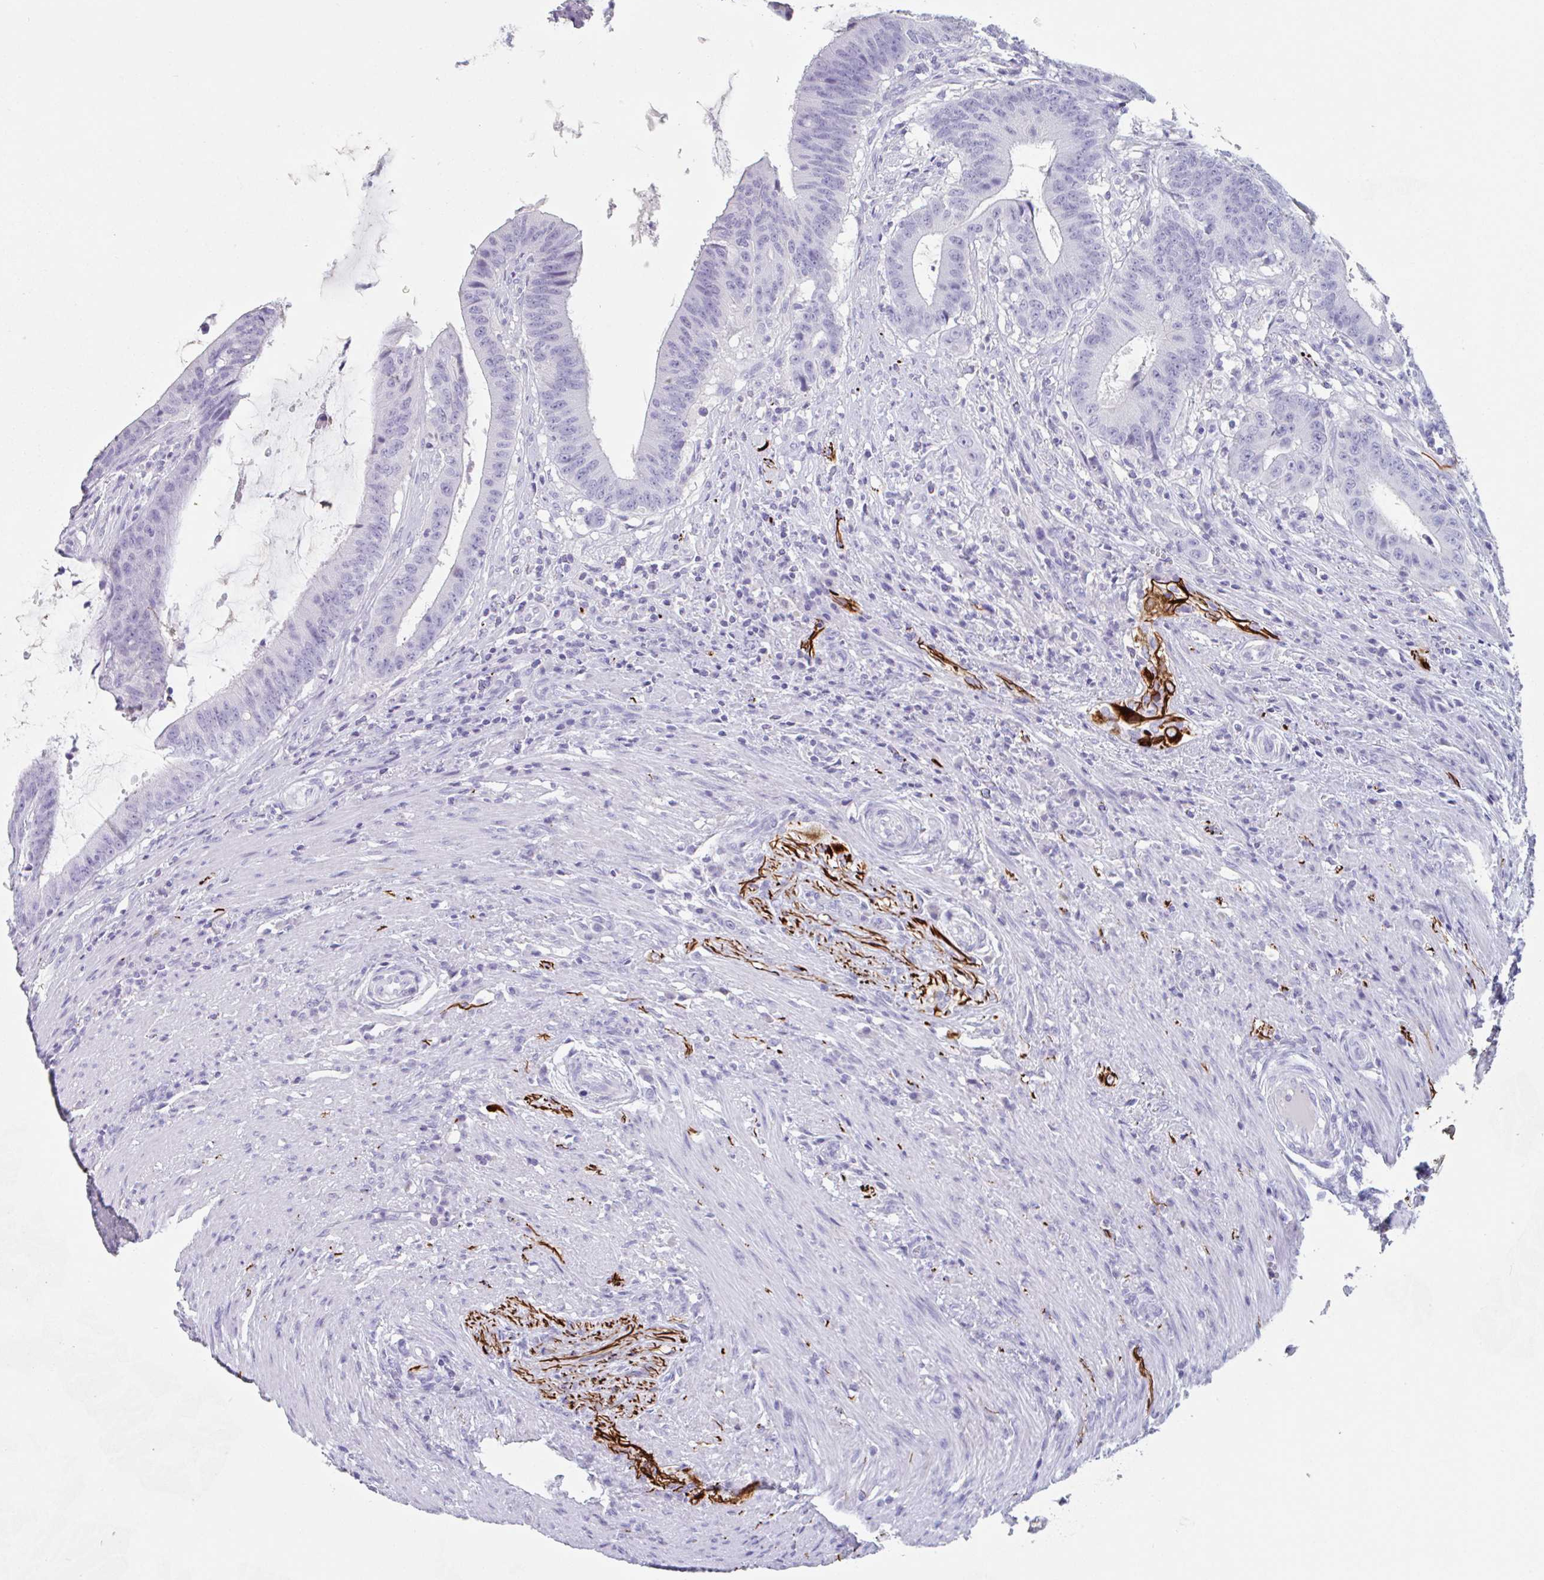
{"staining": {"intensity": "negative", "quantity": "none", "location": "none"}, "tissue": "colorectal cancer", "cell_type": "Tumor cells", "image_type": "cancer", "snomed": [{"axis": "morphology", "description": "Adenocarcinoma, NOS"}, {"axis": "topography", "description": "Colon"}], "caption": "An IHC micrograph of colorectal adenocarcinoma is shown. There is no staining in tumor cells of colorectal adenocarcinoma.", "gene": "EMC4", "patient": {"sex": "female", "age": 43}}